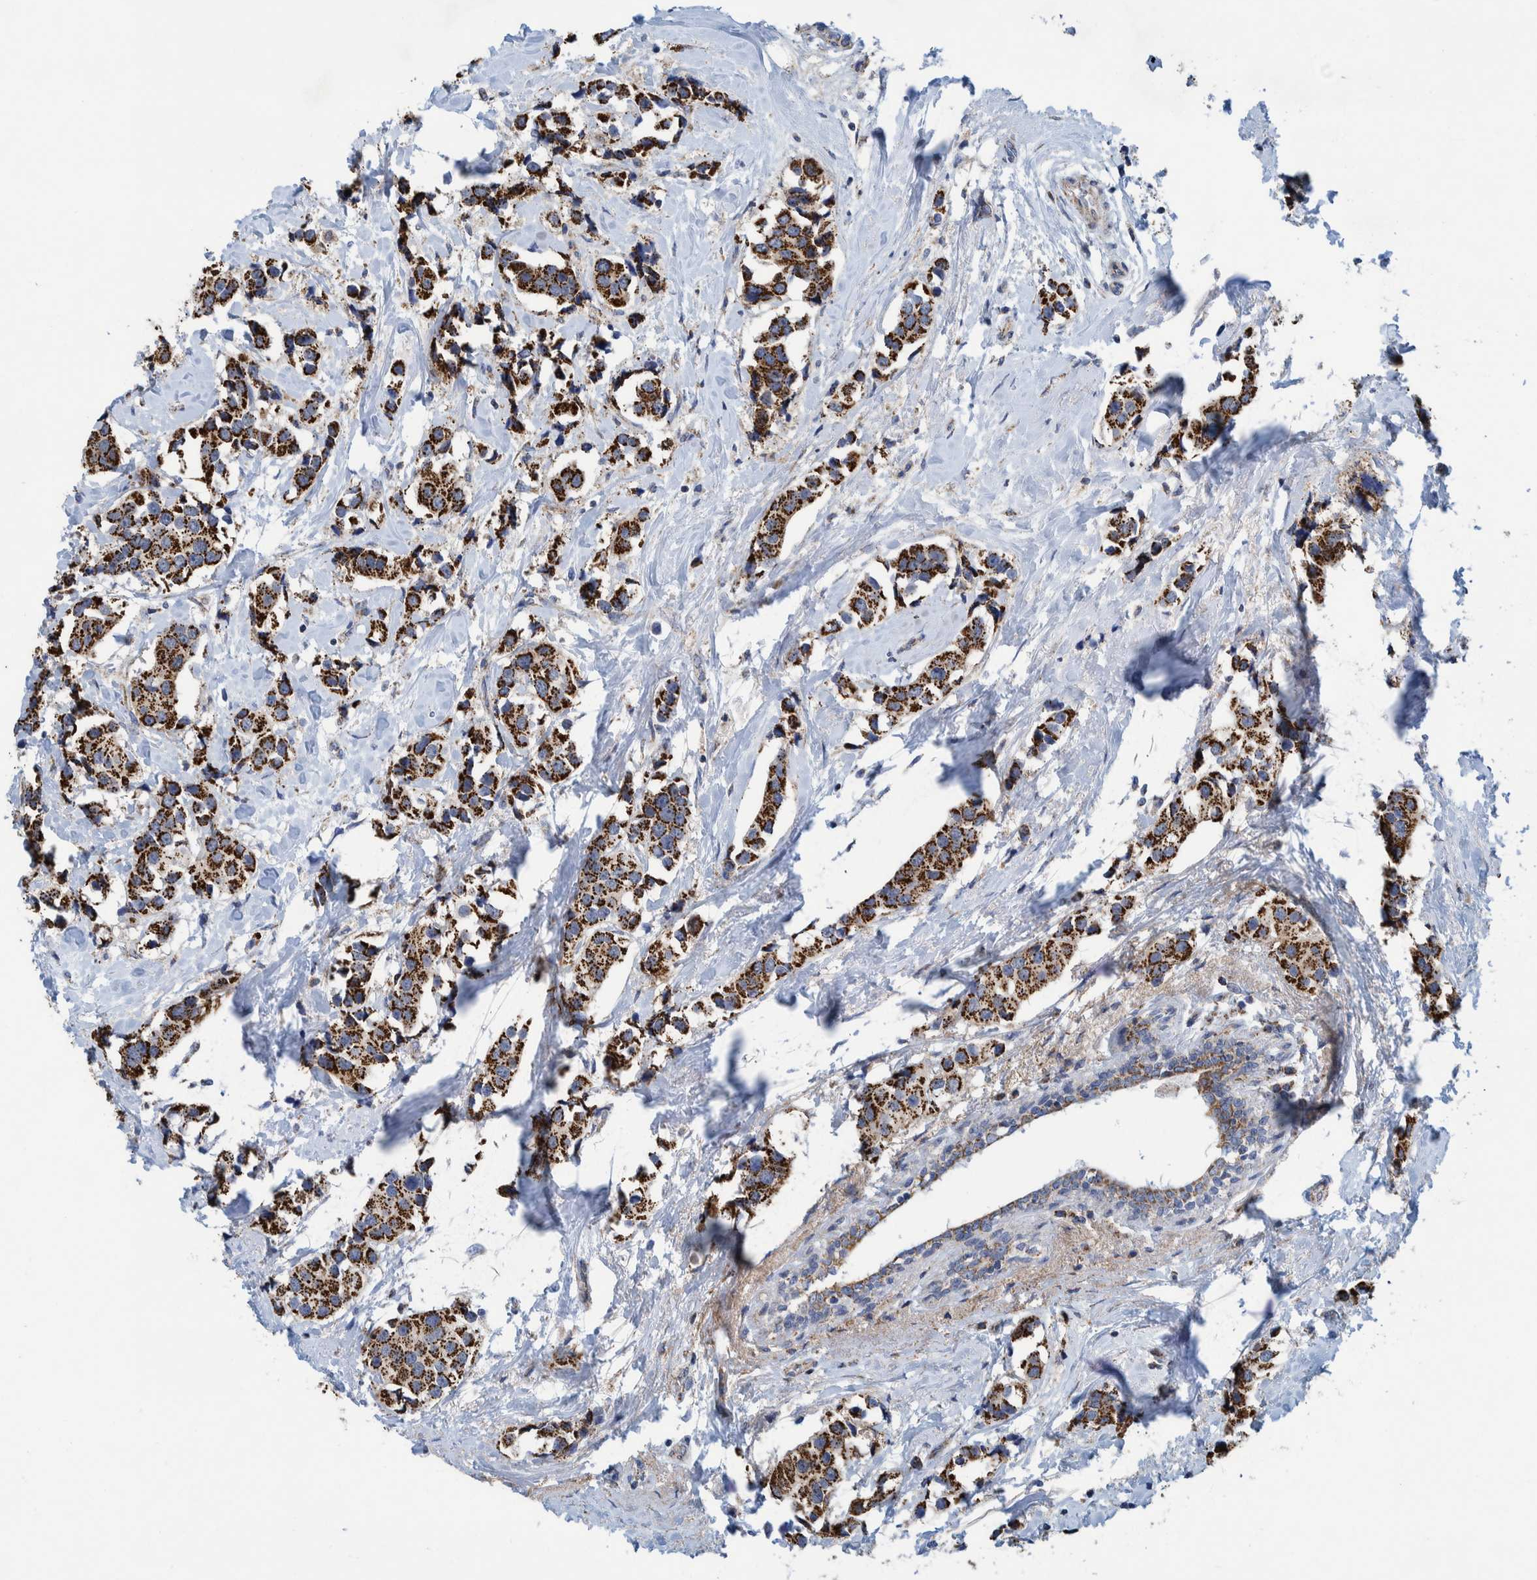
{"staining": {"intensity": "strong", "quantity": ">75%", "location": "cytoplasmic/membranous"}, "tissue": "breast cancer", "cell_type": "Tumor cells", "image_type": "cancer", "snomed": [{"axis": "morphology", "description": "Normal tissue, NOS"}, {"axis": "morphology", "description": "Duct carcinoma"}, {"axis": "topography", "description": "Breast"}], "caption": "This micrograph displays immunohistochemistry staining of human breast cancer, with high strong cytoplasmic/membranous staining in about >75% of tumor cells.", "gene": "MRPS7", "patient": {"sex": "female", "age": 39}}